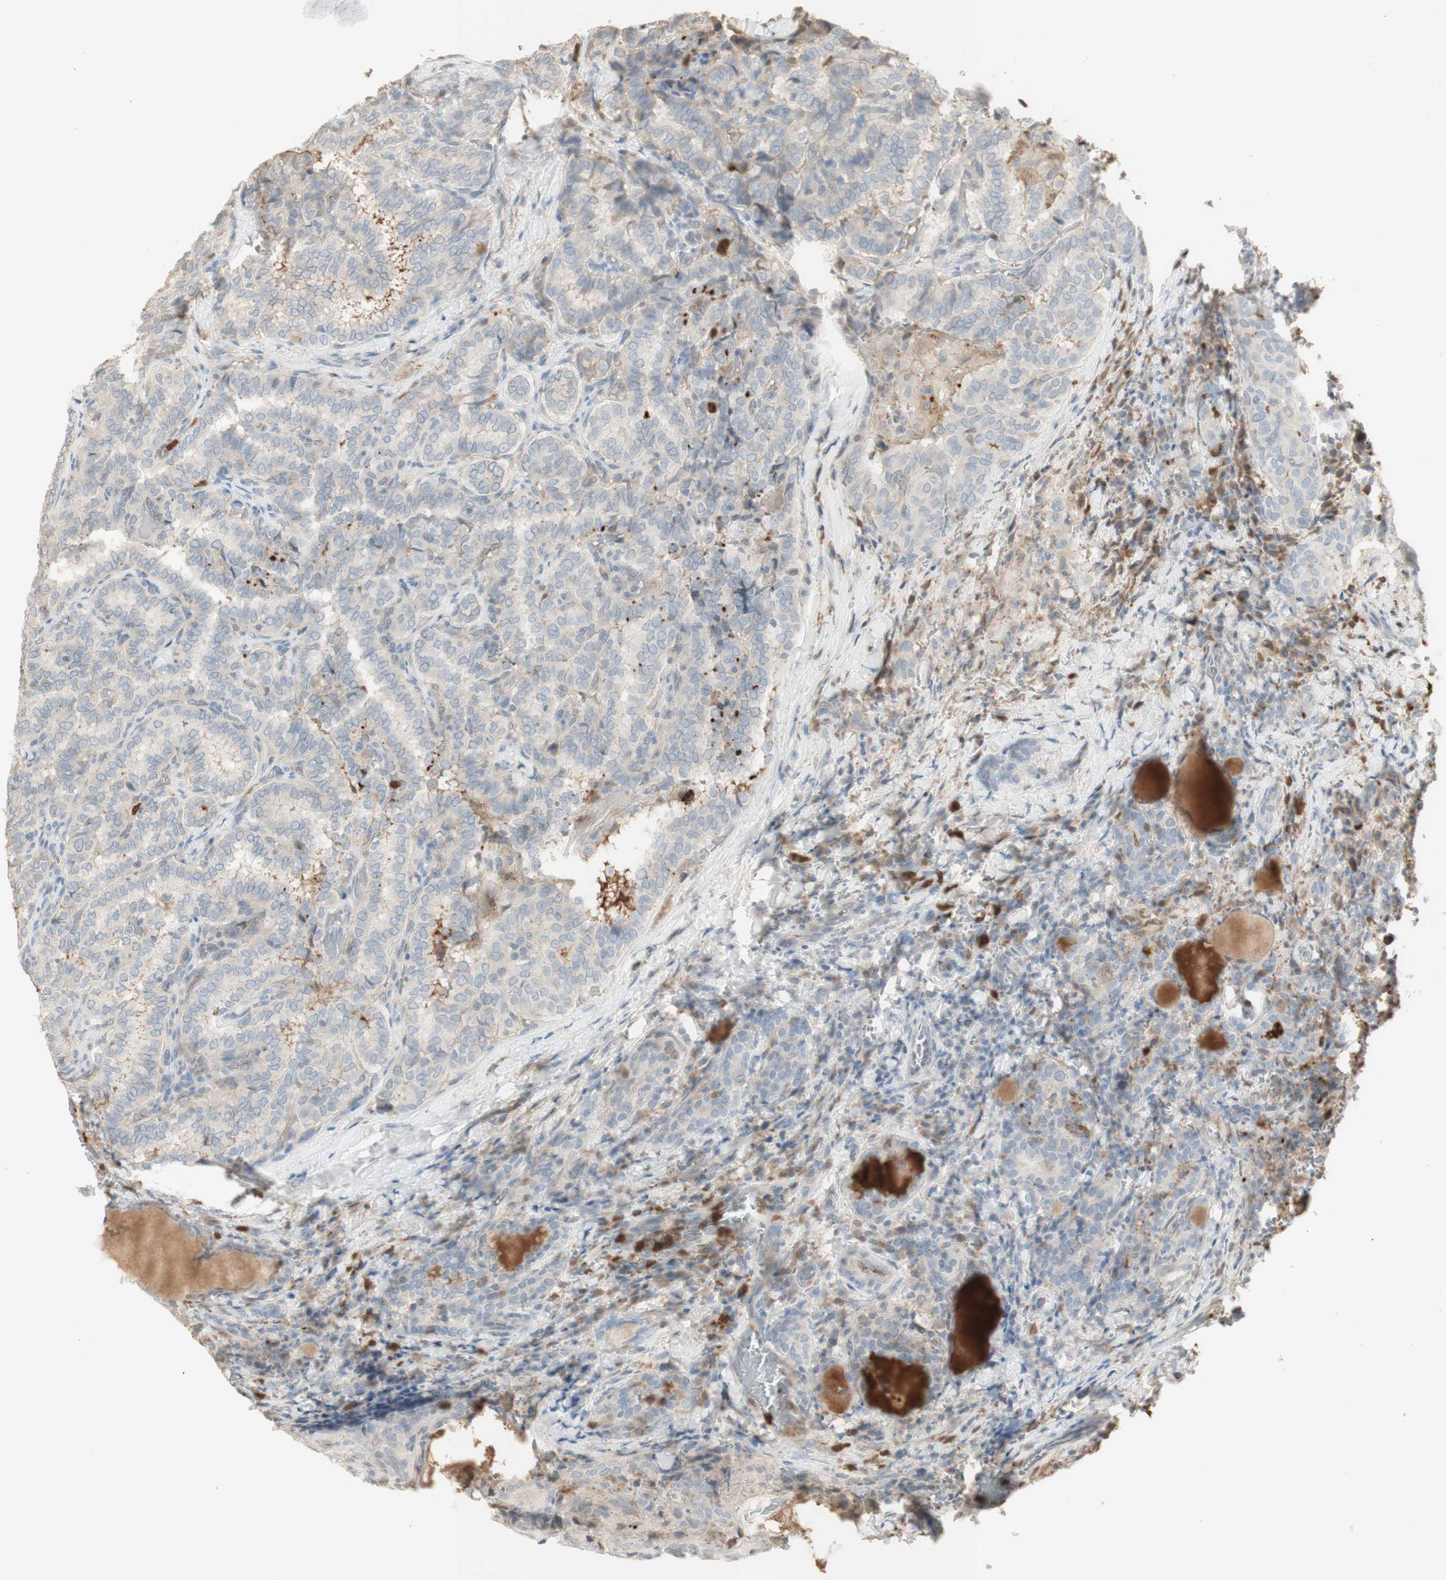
{"staining": {"intensity": "negative", "quantity": "none", "location": "none"}, "tissue": "thyroid cancer", "cell_type": "Tumor cells", "image_type": "cancer", "snomed": [{"axis": "morphology", "description": "Normal tissue, NOS"}, {"axis": "morphology", "description": "Papillary adenocarcinoma, NOS"}, {"axis": "topography", "description": "Thyroid gland"}], "caption": "This is a image of immunohistochemistry (IHC) staining of thyroid papillary adenocarcinoma, which shows no staining in tumor cells.", "gene": "NID1", "patient": {"sex": "female", "age": 30}}